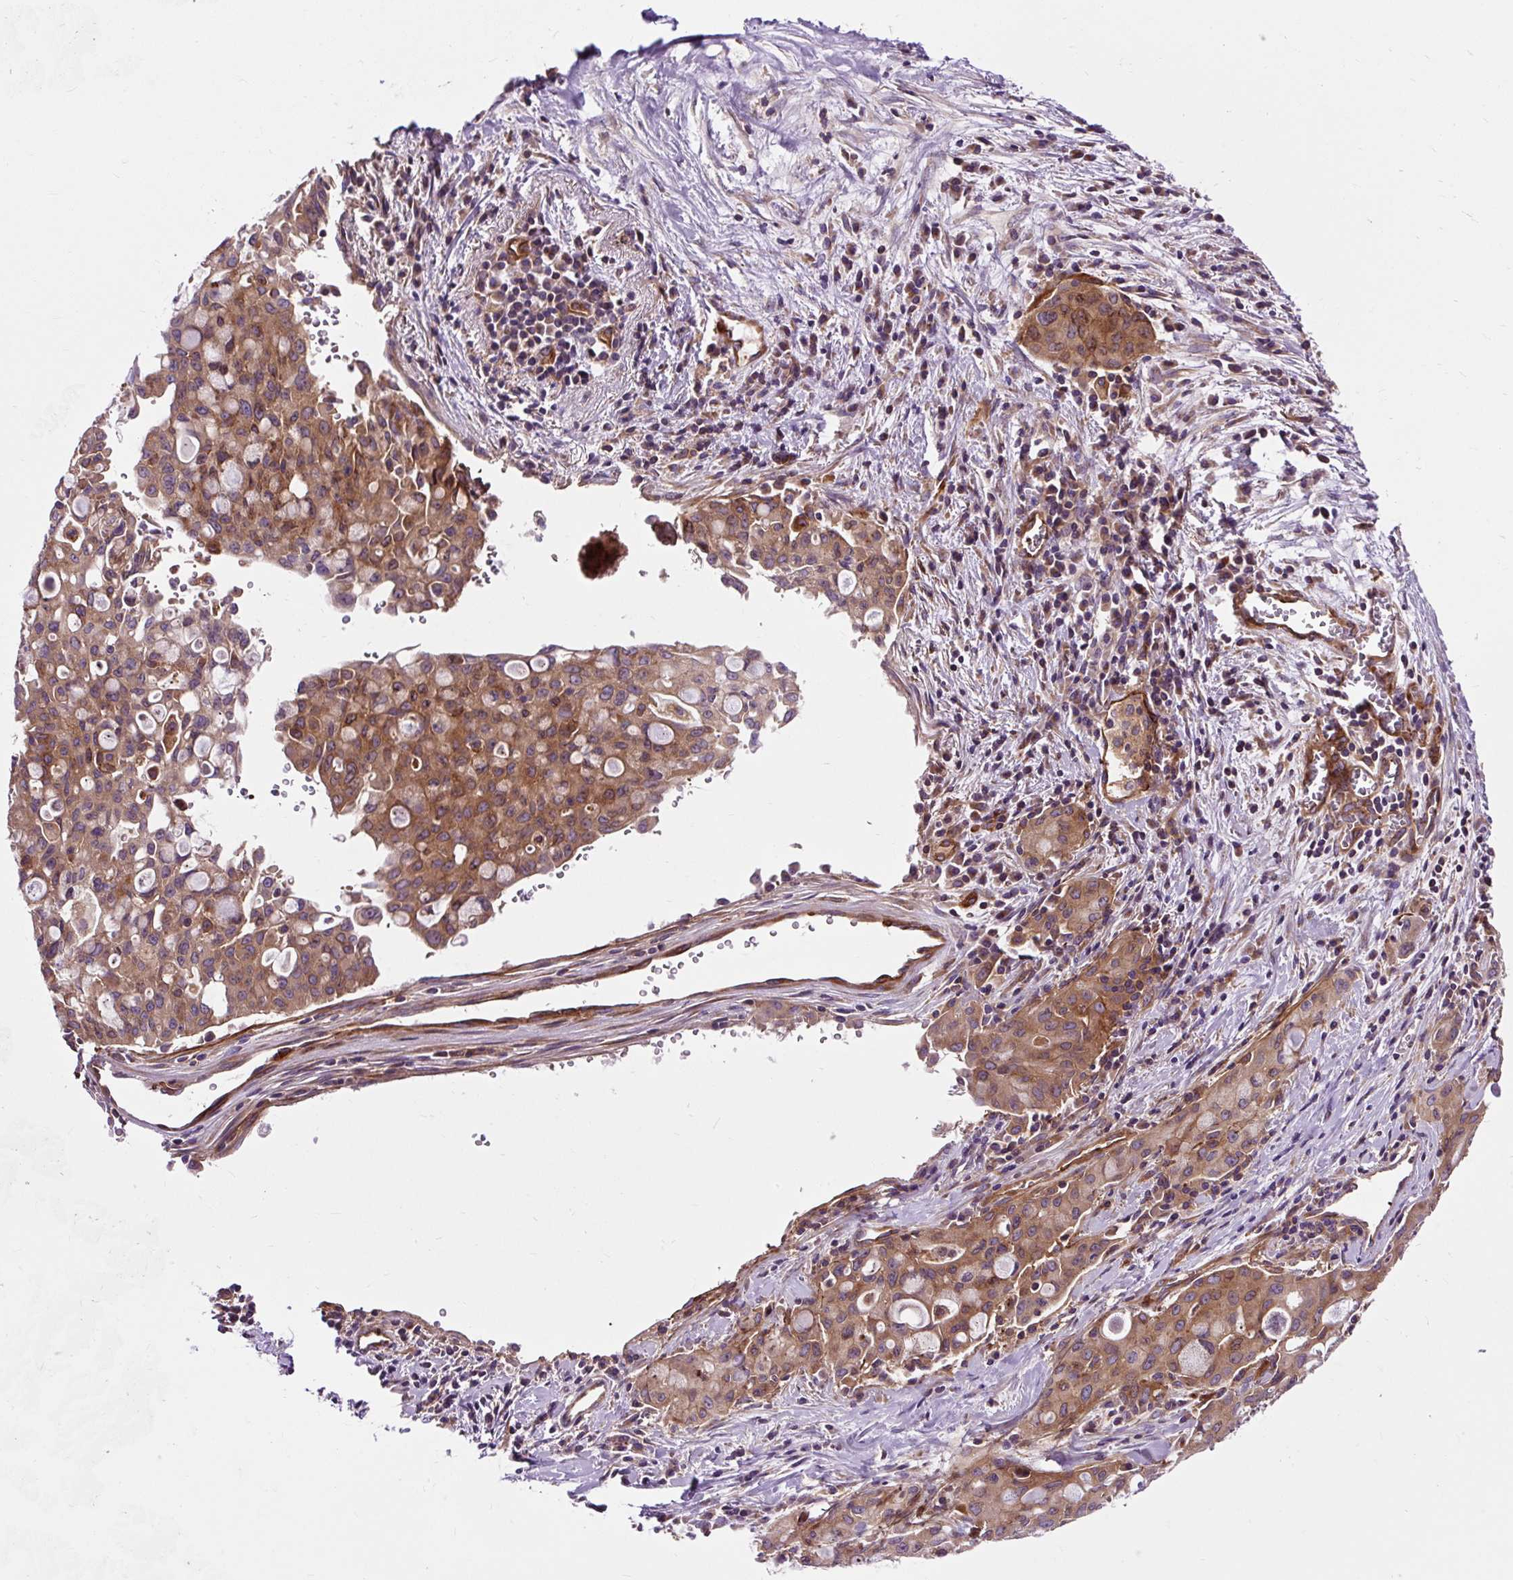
{"staining": {"intensity": "moderate", "quantity": ">75%", "location": "cytoplasmic/membranous"}, "tissue": "lung cancer", "cell_type": "Tumor cells", "image_type": "cancer", "snomed": [{"axis": "morphology", "description": "Adenocarcinoma, NOS"}, {"axis": "topography", "description": "Lung"}], "caption": "An immunohistochemistry image of tumor tissue is shown. Protein staining in brown highlights moderate cytoplasmic/membranous positivity in lung cancer within tumor cells.", "gene": "PCDHGB3", "patient": {"sex": "female", "age": 44}}